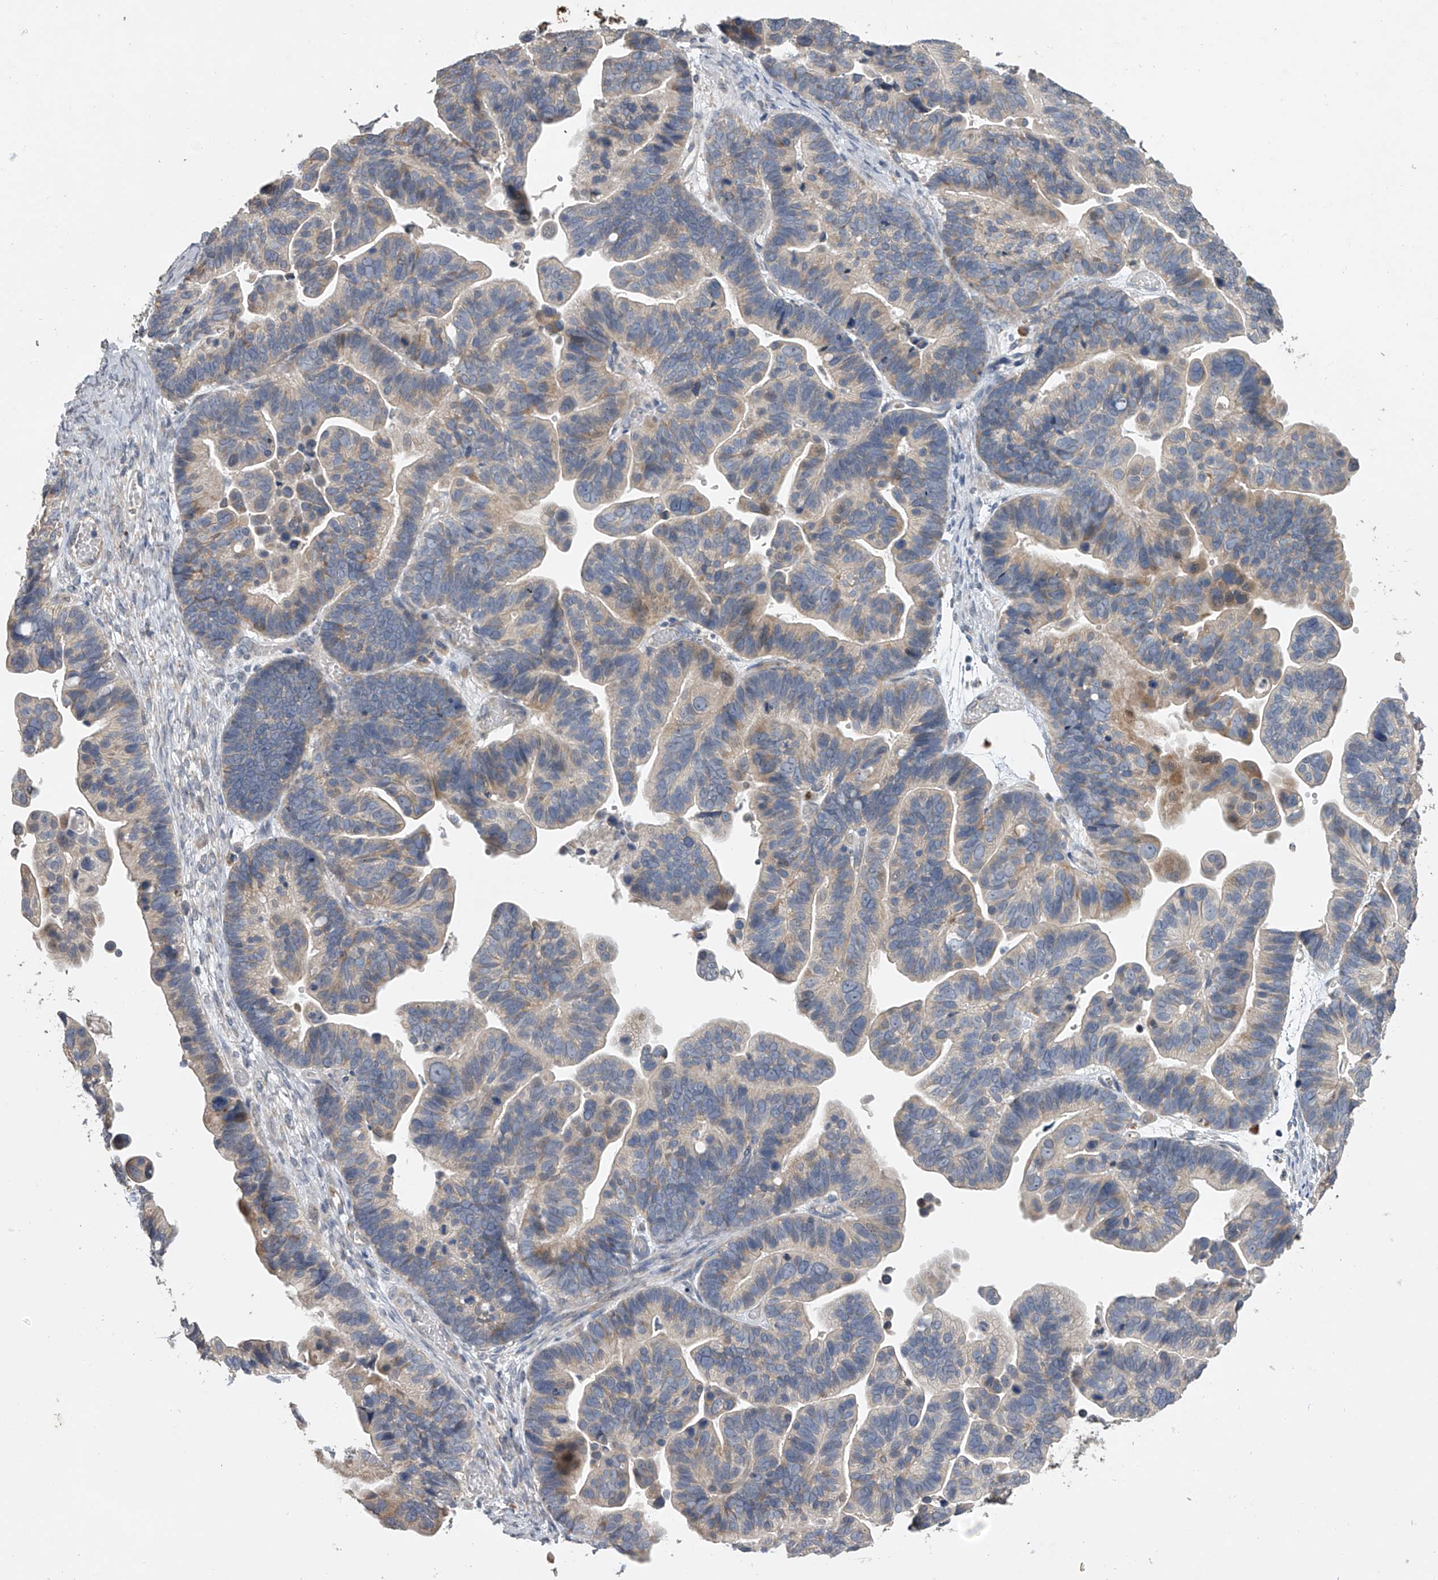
{"staining": {"intensity": "weak", "quantity": "25%-75%", "location": "cytoplasmic/membranous"}, "tissue": "ovarian cancer", "cell_type": "Tumor cells", "image_type": "cancer", "snomed": [{"axis": "morphology", "description": "Cystadenocarcinoma, serous, NOS"}, {"axis": "topography", "description": "Ovary"}], "caption": "Tumor cells demonstrate low levels of weak cytoplasmic/membranous staining in about 25%-75% of cells in ovarian cancer (serous cystadenocarcinoma). Using DAB (brown) and hematoxylin (blue) stains, captured at high magnification using brightfield microscopy.", "gene": "DOCK9", "patient": {"sex": "female", "age": 56}}